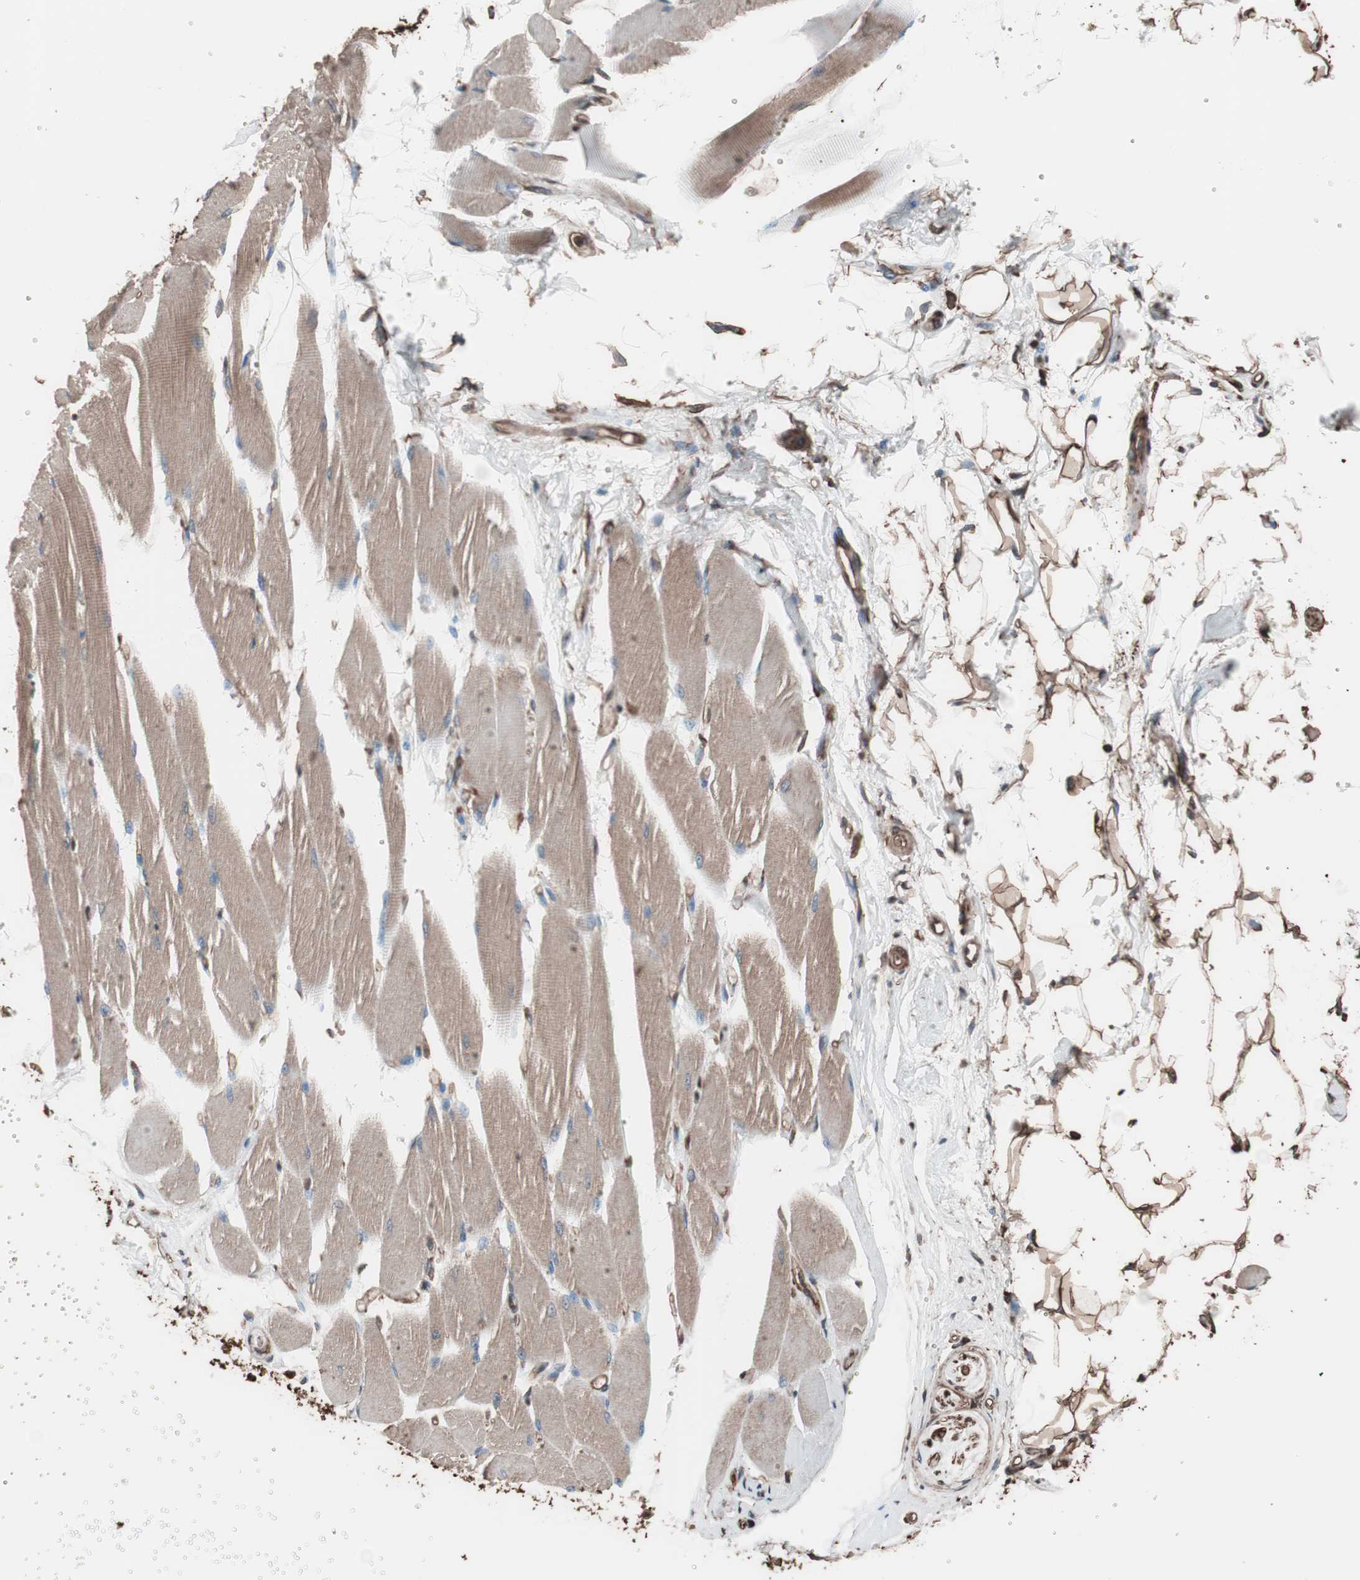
{"staining": {"intensity": "moderate", "quantity": ">75%", "location": "cytoplasmic/membranous"}, "tissue": "skeletal muscle", "cell_type": "Myocytes", "image_type": "normal", "snomed": [{"axis": "morphology", "description": "Normal tissue, NOS"}, {"axis": "topography", "description": "Skeletal muscle"}, {"axis": "topography", "description": "Peripheral nerve tissue"}], "caption": "Immunohistochemical staining of unremarkable skeletal muscle exhibits moderate cytoplasmic/membranous protein expression in approximately >75% of myocytes.", "gene": "CALM2", "patient": {"sex": "female", "age": 84}}